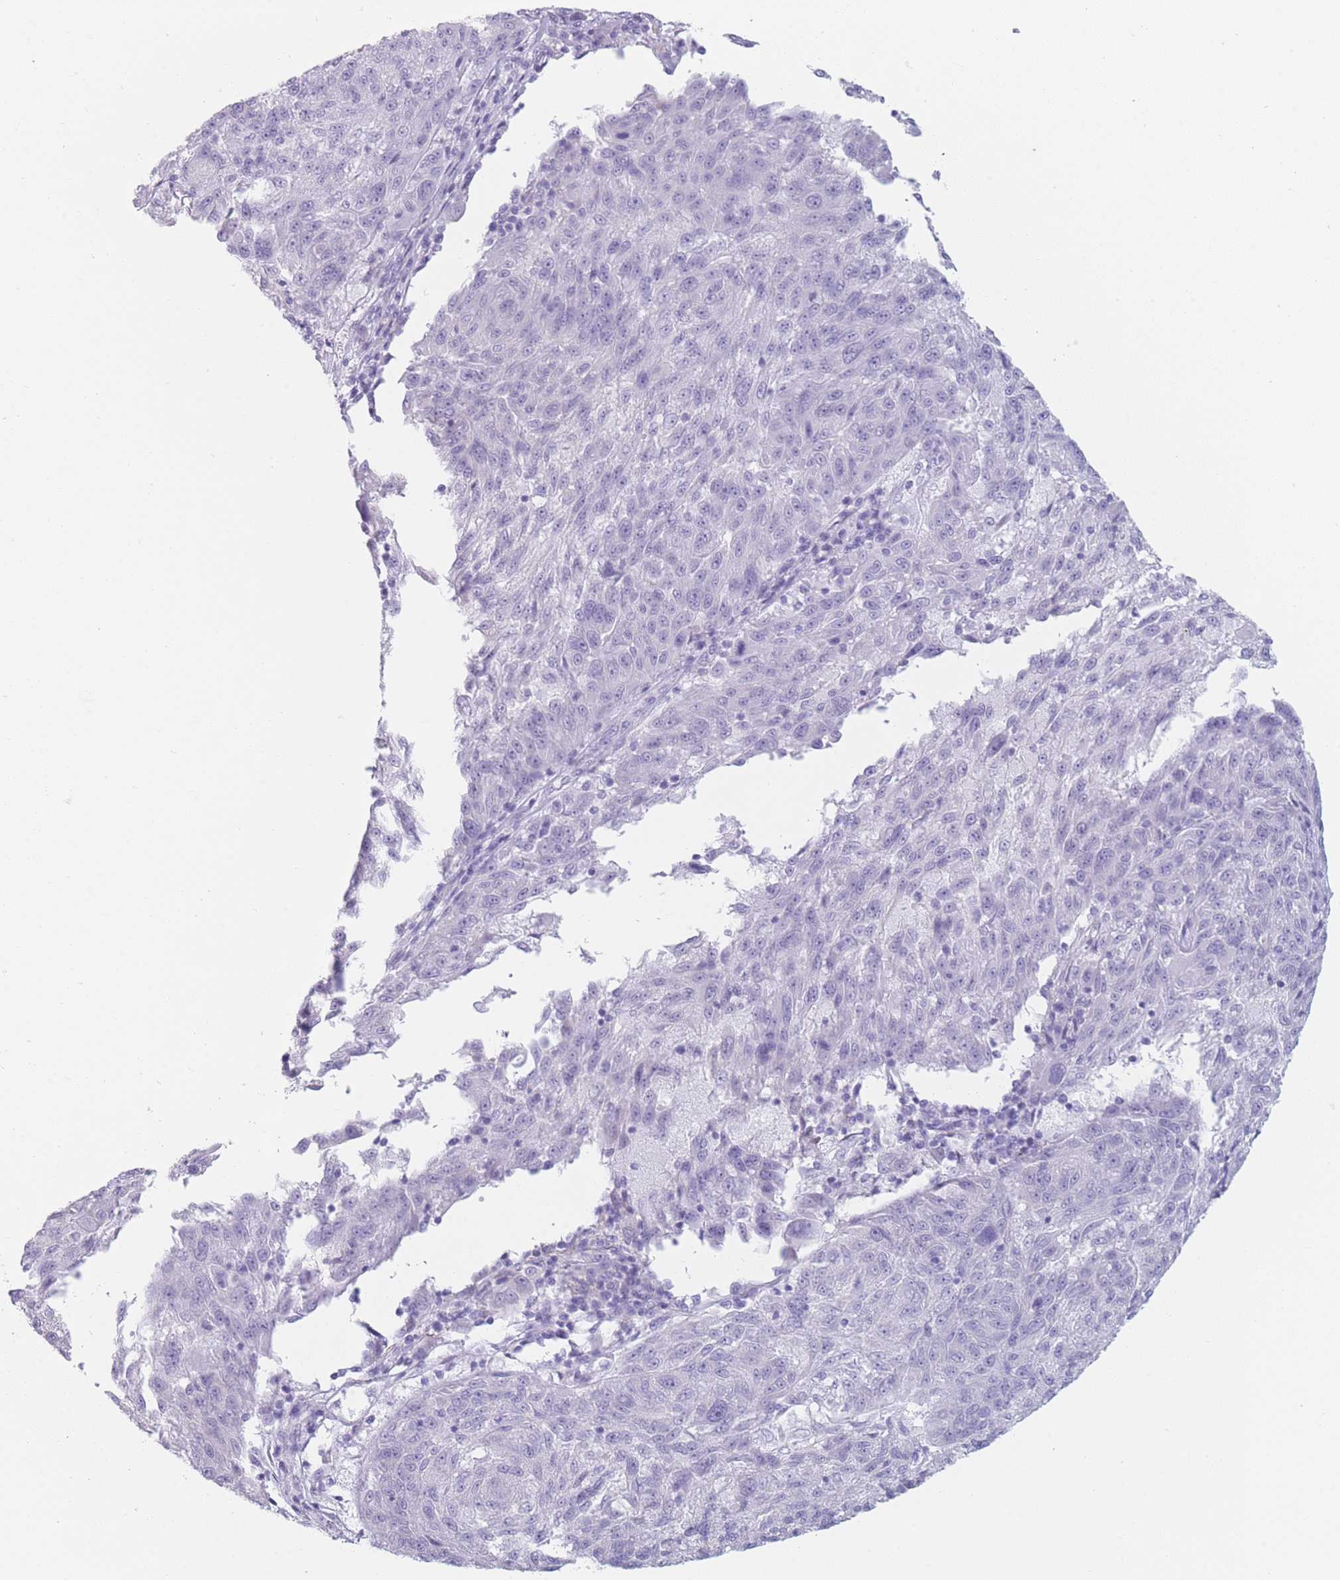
{"staining": {"intensity": "negative", "quantity": "none", "location": "none"}, "tissue": "melanoma", "cell_type": "Tumor cells", "image_type": "cancer", "snomed": [{"axis": "morphology", "description": "Malignant melanoma, NOS"}, {"axis": "topography", "description": "Skin"}], "caption": "An image of human melanoma is negative for staining in tumor cells.", "gene": "GPR12", "patient": {"sex": "male", "age": 53}}